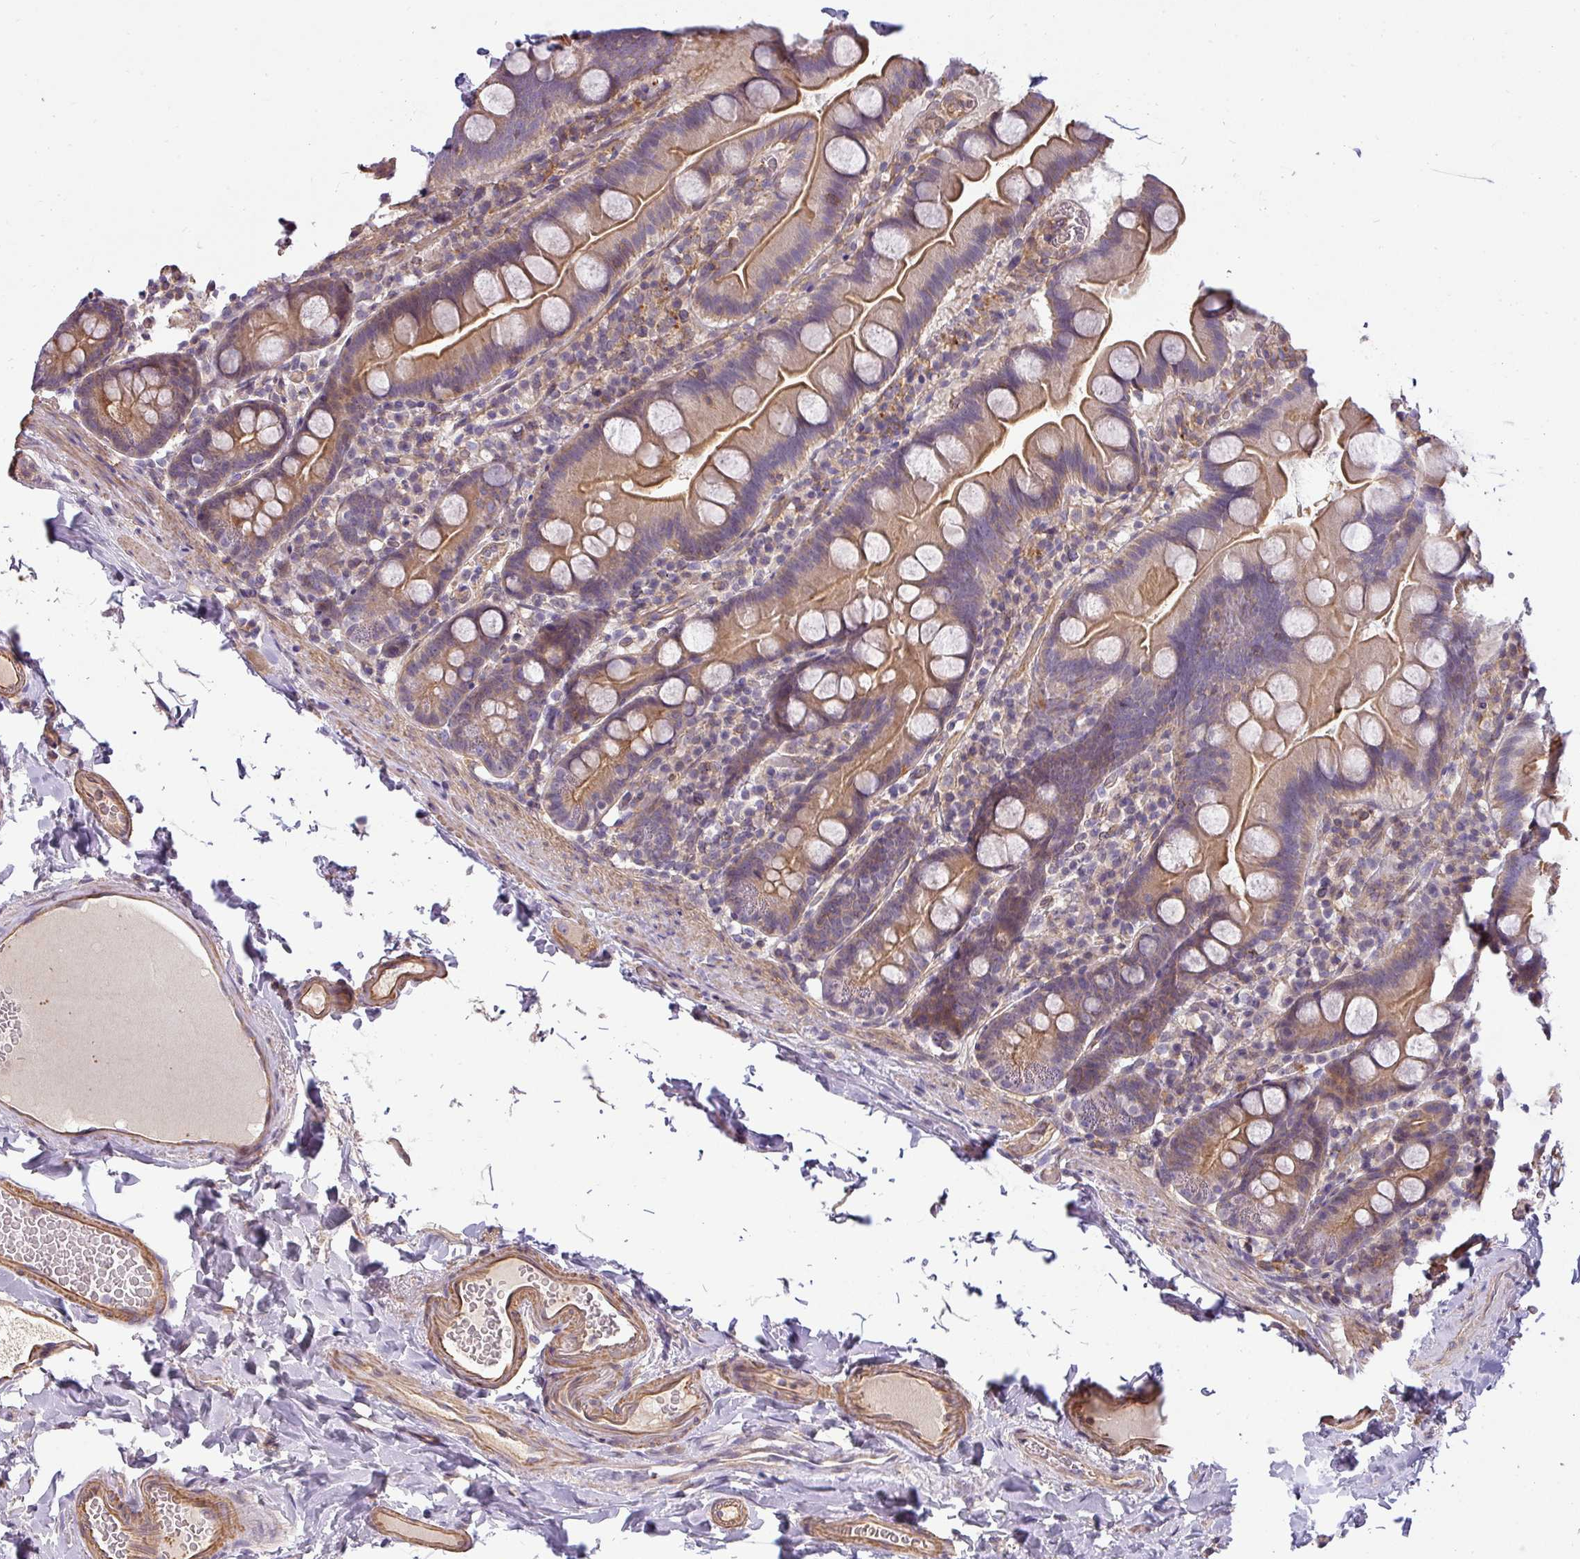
{"staining": {"intensity": "weak", "quantity": ">75%", "location": "cytoplasmic/membranous"}, "tissue": "small intestine", "cell_type": "Glandular cells", "image_type": "normal", "snomed": [{"axis": "morphology", "description": "Normal tissue, NOS"}, {"axis": "topography", "description": "Small intestine"}], "caption": "Immunohistochemistry staining of normal small intestine, which reveals low levels of weak cytoplasmic/membranous staining in about >75% of glandular cells indicating weak cytoplasmic/membranous protein staining. The staining was performed using DAB (brown) for protein detection and nuclei were counterstained in hematoxylin (blue).", "gene": "ZNF835", "patient": {"sex": "female", "age": 68}}